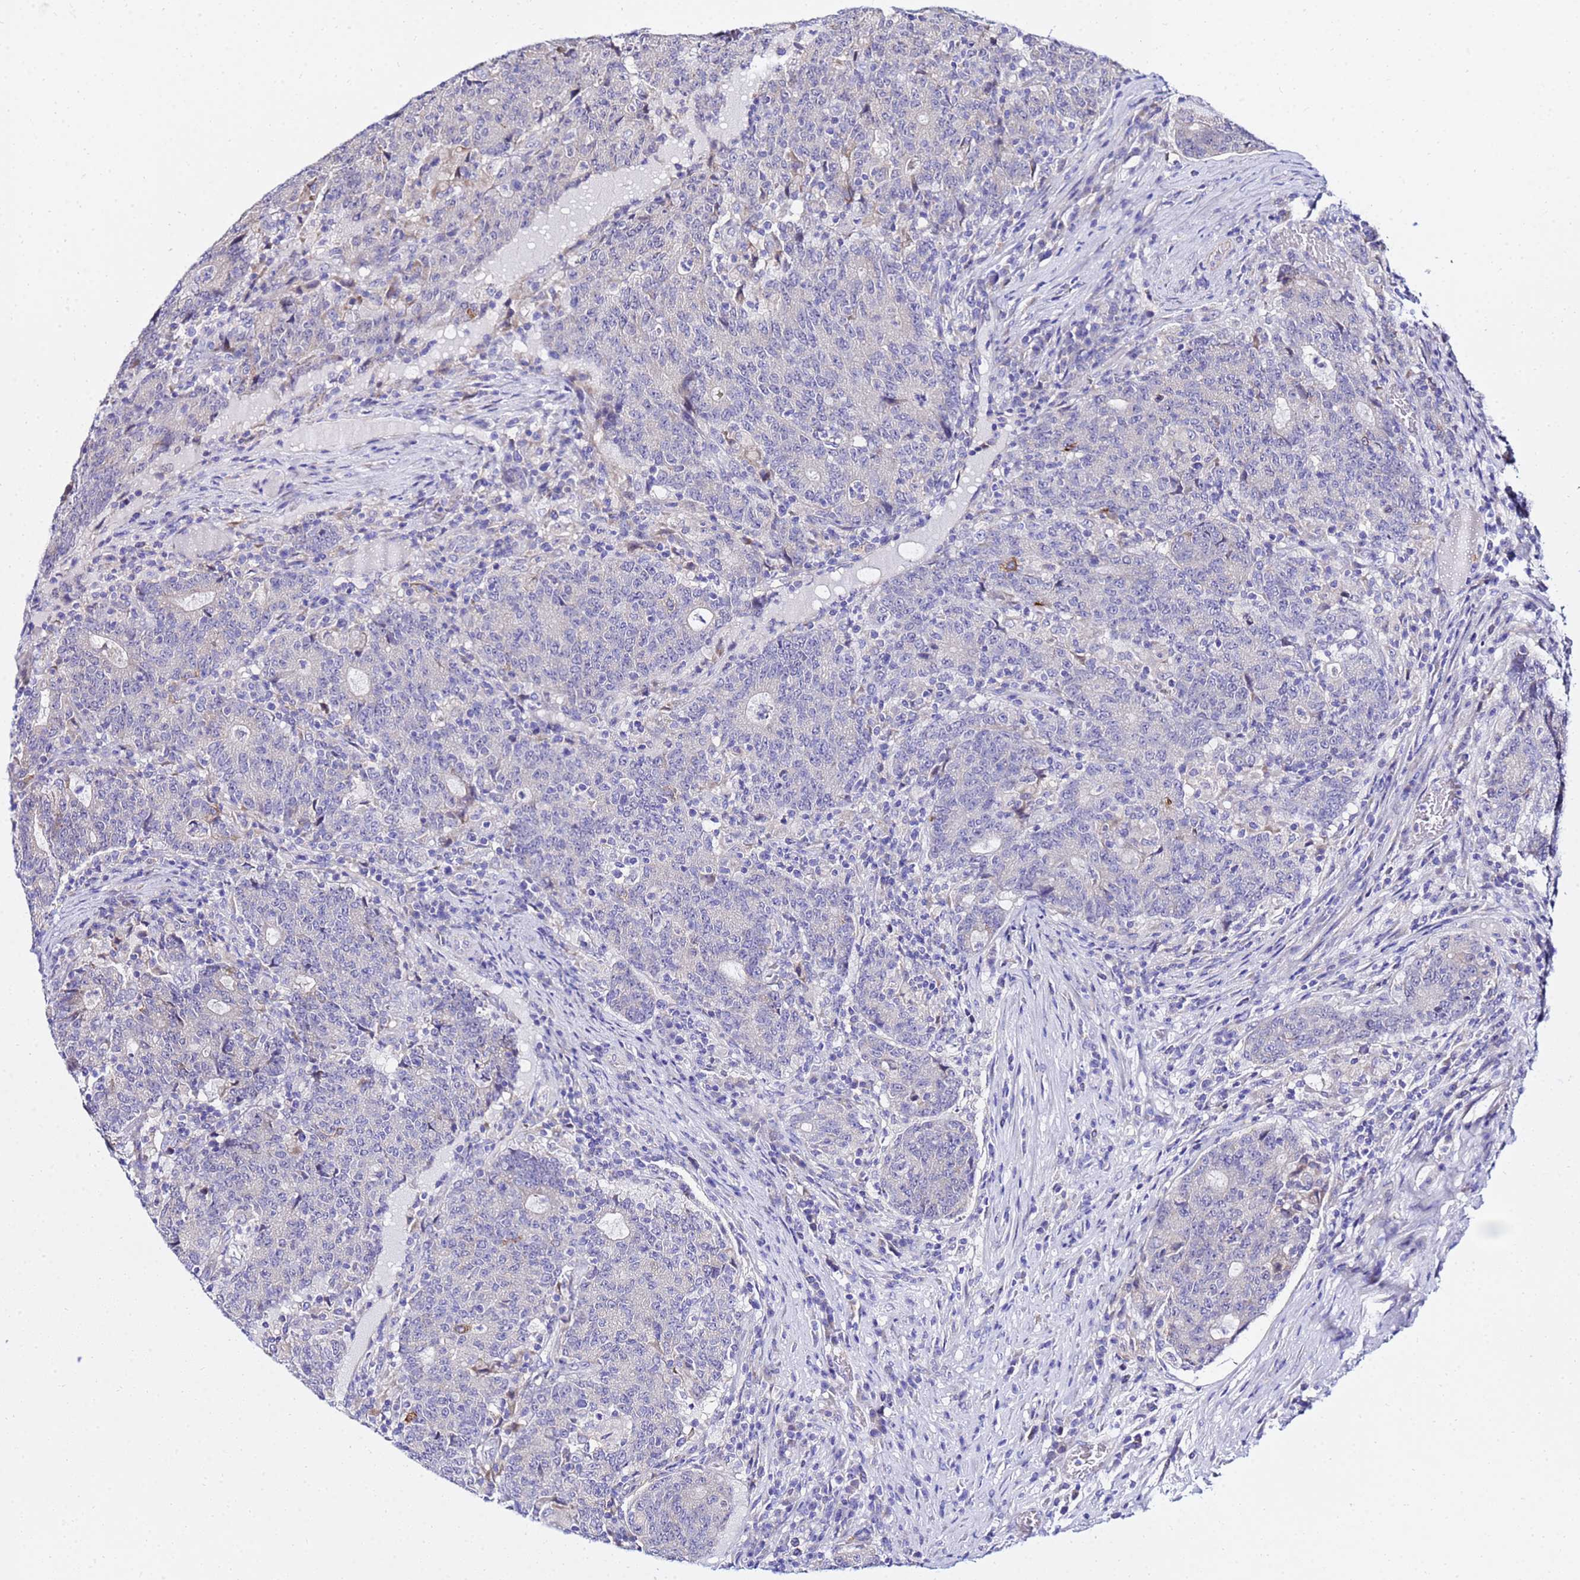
{"staining": {"intensity": "negative", "quantity": "none", "location": "none"}, "tissue": "colorectal cancer", "cell_type": "Tumor cells", "image_type": "cancer", "snomed": [{"axis": "morphology", "description": "Adenocarcinoma, NOS"}, {"axis": "topography", "description": "Colon"}], "caption": "Adenocarcinoma (colorectal) was stained to show a protein in brown. There is no significant expression in tumor cells.", "gene": "HERC5", "patient": {"sex": "female", "age": 75}}